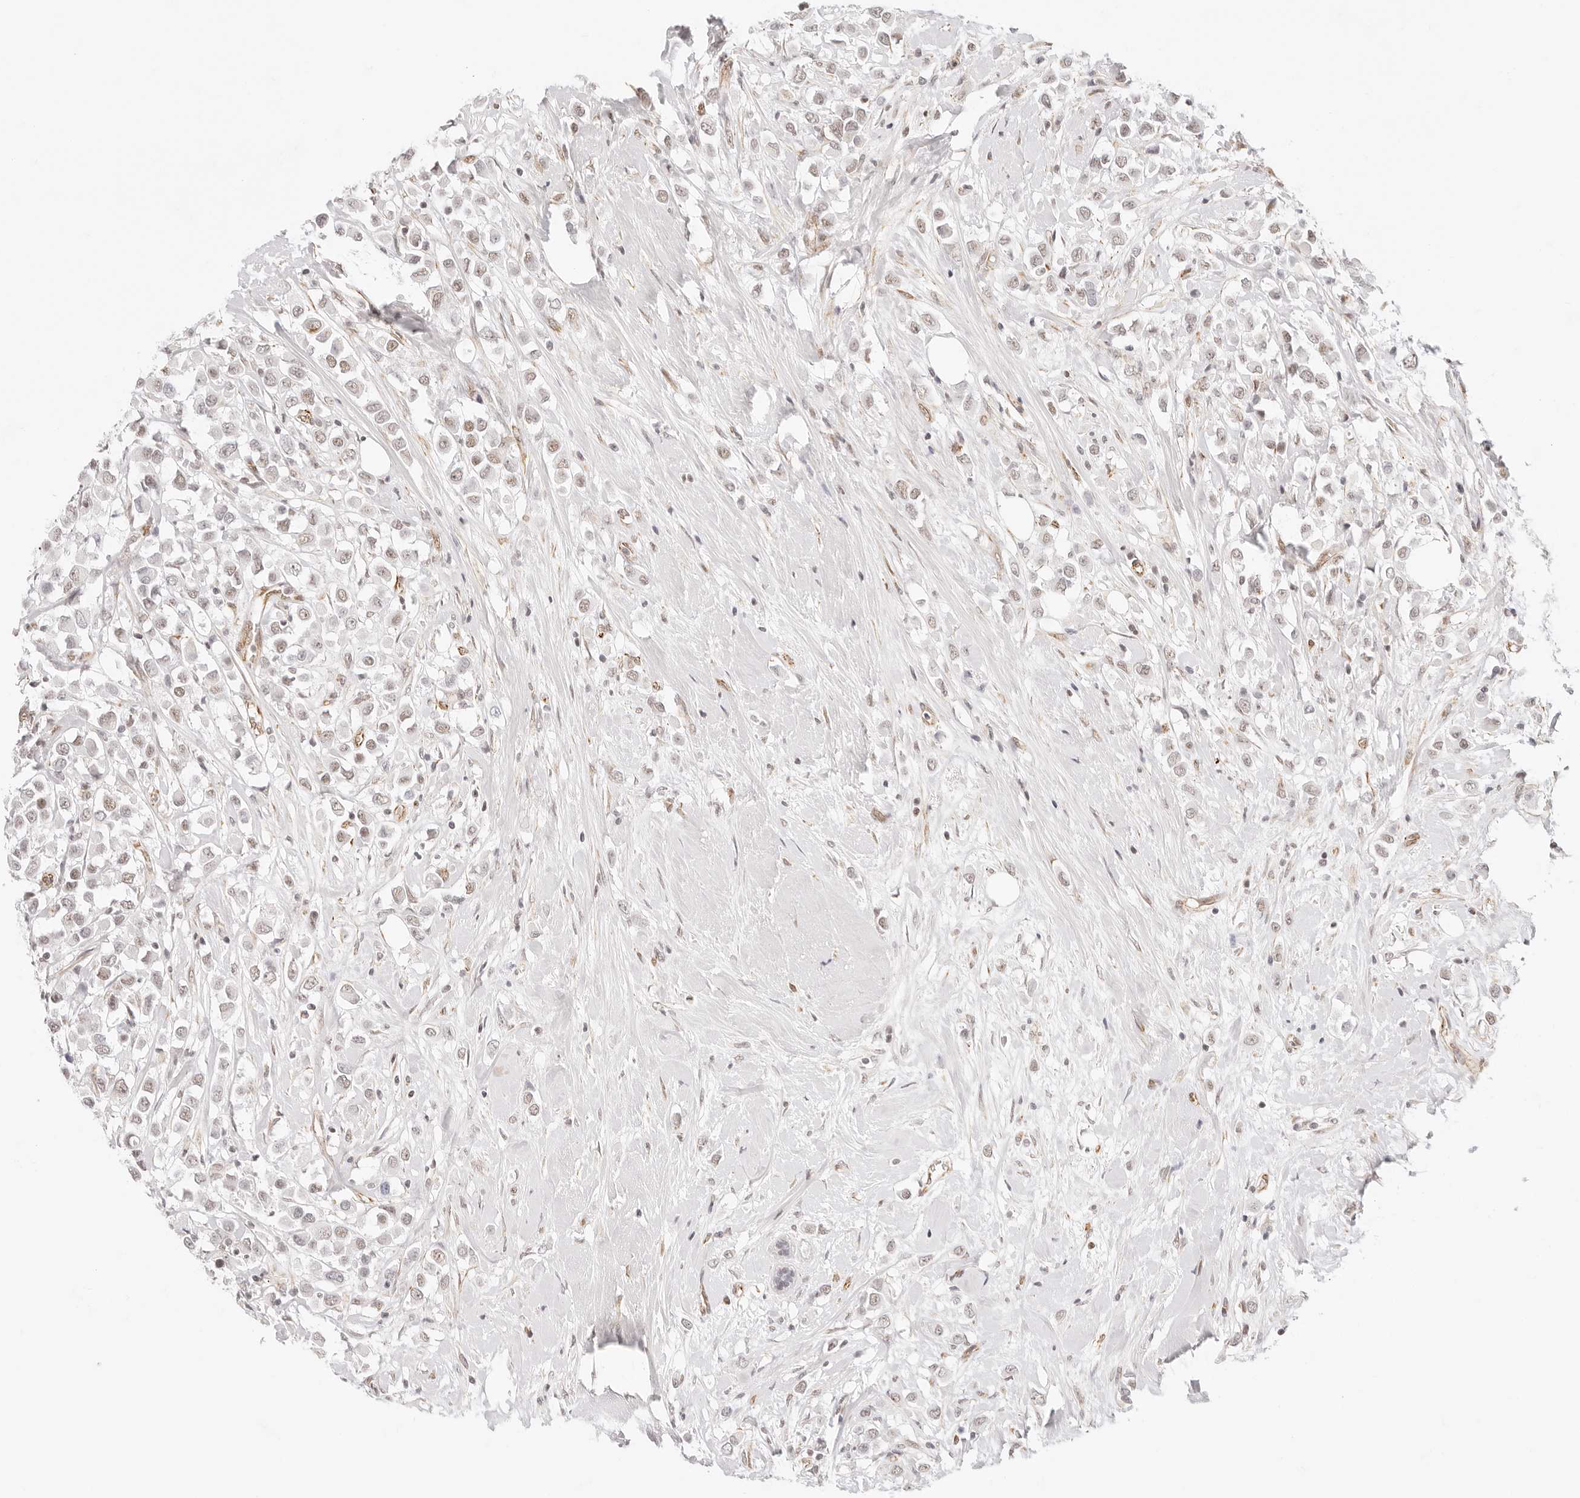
{"staining": {"intensity": "weak", "quantity": "<25%", "location": "nuclear"}, "tissue": "breast cancer", "cell_type": "Tumor cells", "image_type": "cancer", "snomed": [{"axis": "morphology", "description": "Duct carcinoma"}, {"axis": "topography", "description": "Breast"}], "caption": "There is no significant expression in tumor cells of intraductal carcinoma (breast).", "gene": "ZC3H11A", "patient": {"sex": "female", "age": 61}}